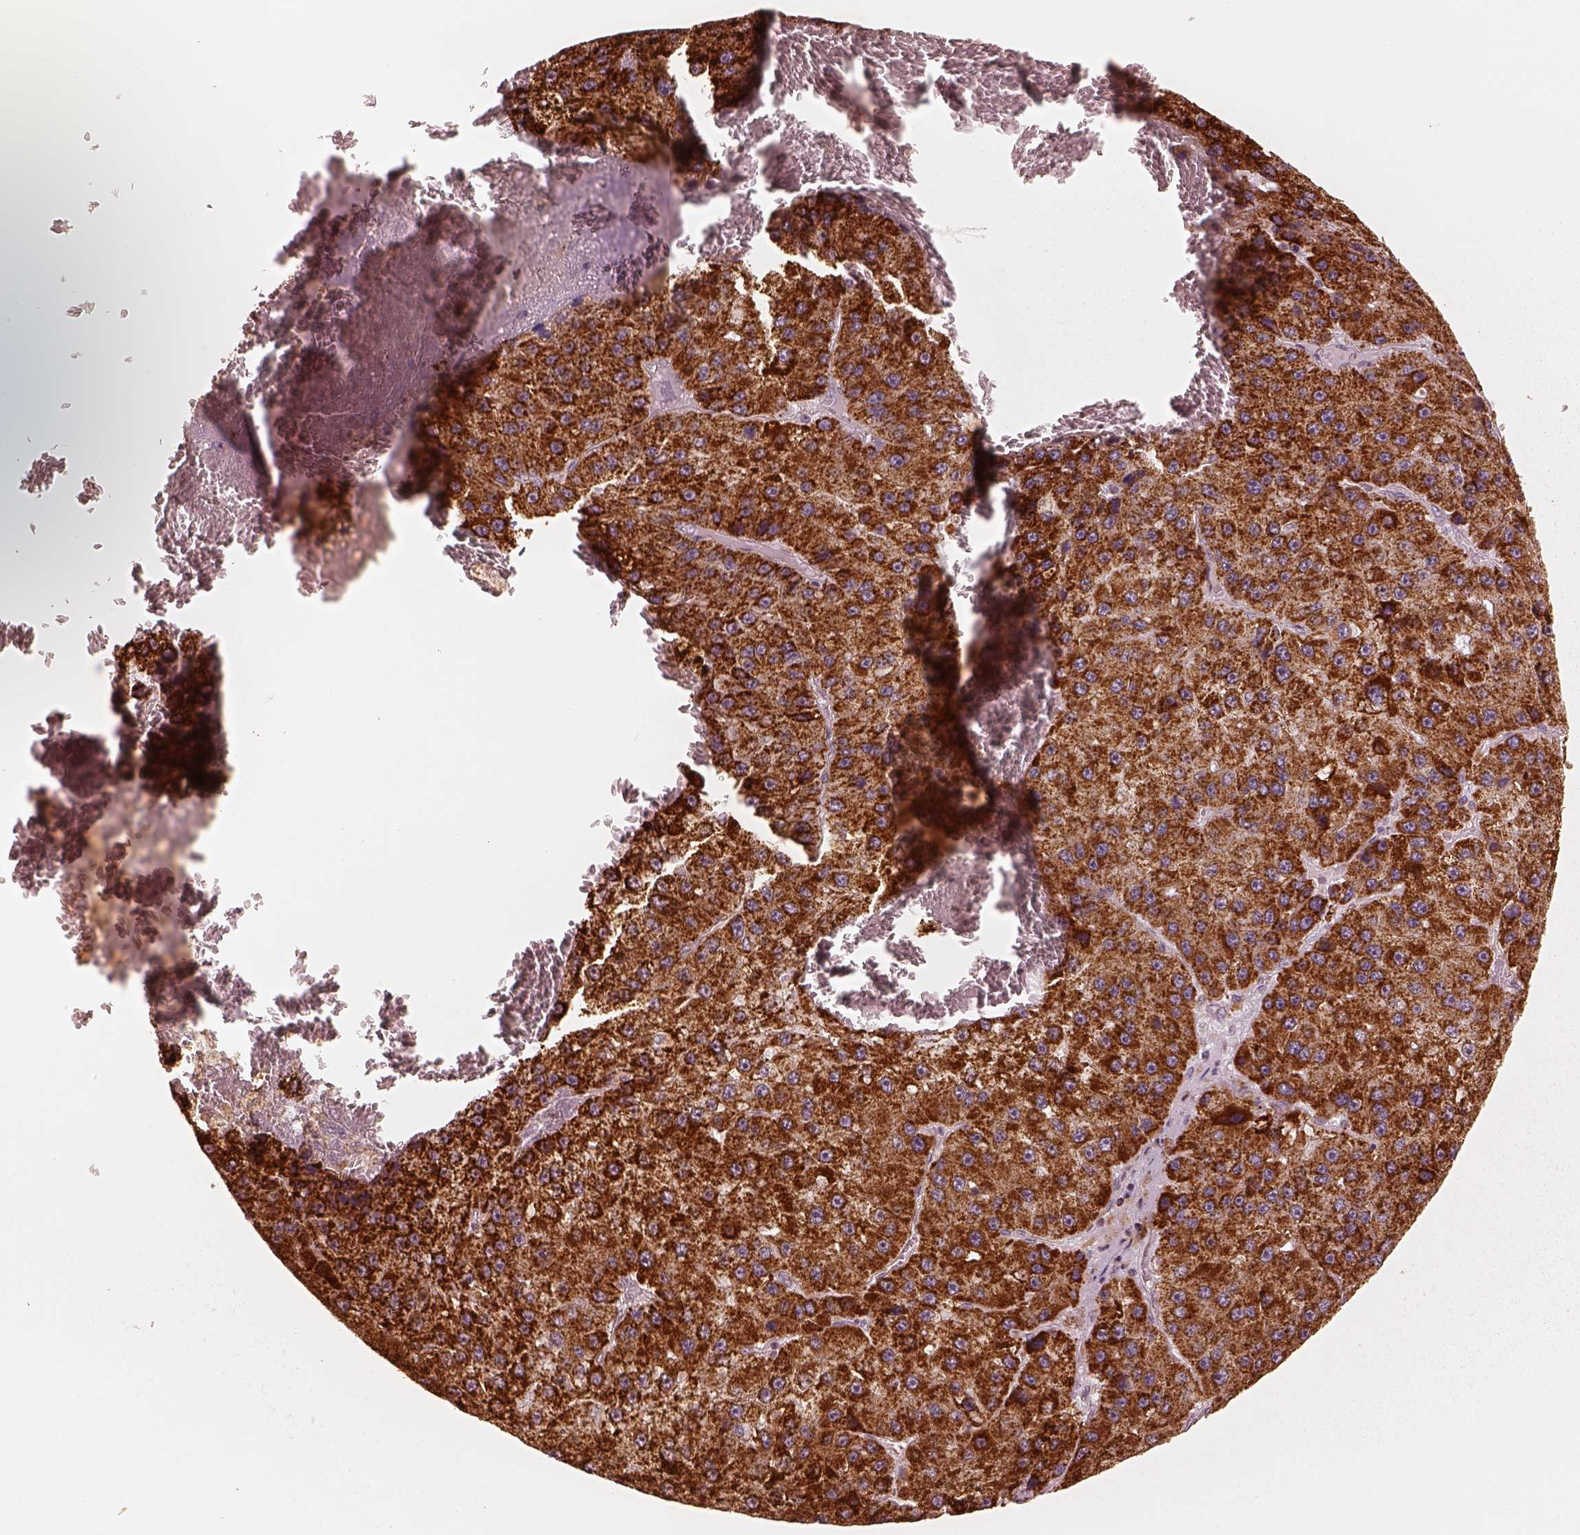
{"staining": {"intensity": "strong", "quantity": ">75%", "location": "cytoplasmic/membranous"}, "tissue": "liver cancer", "cell_type": "Tumor cells", "image_type": "cancer", "snomed": [{"axis": "morphology", "description": "Carcinoma, Hepatocellular, NOS"}, {"axis": "topography", "description": "Liver"}], "caption": "This micrograph exhibits IHC staining of liver cancer, with high strong cytoplasmic/membranous expression in about >75% of tumor cells.", "gene": "ENTPD6", "patient": {"sex": "female", "age": 73}}